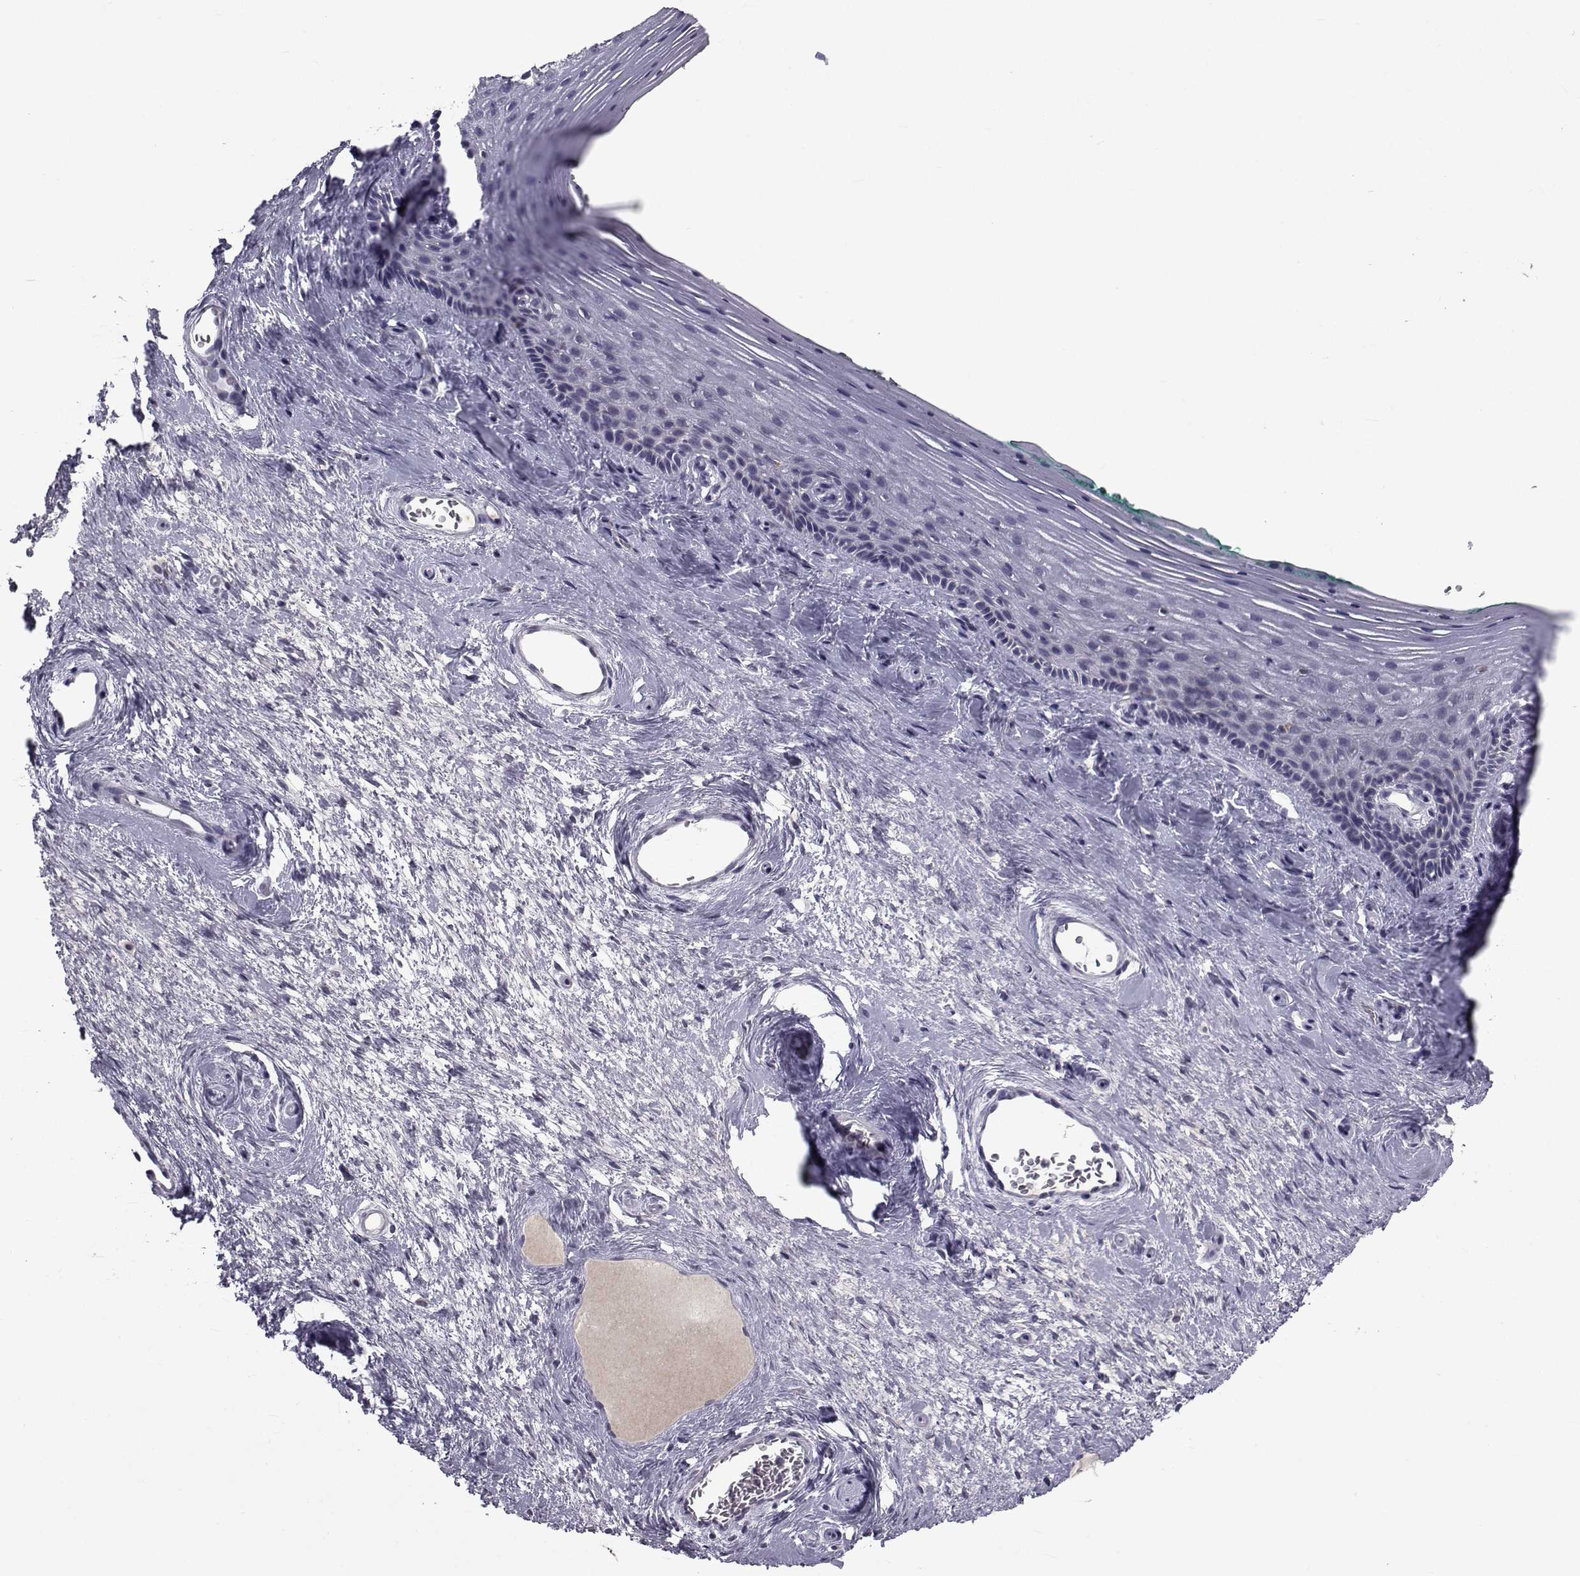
{"staining": {"intensity": "negative", "quantity": "none", "location": "none"}, "tissue": "vagina", "cell_type": "Squamous epithelial cells", "image_type": "normal", "snomed": [{"axis": "morphology", "description": "Normal tissue, NOS"}, {"axis": "topography", "description": "Vagina"}], "caption": "This is a histopathology image of immunohistochemistry (IHC) staining of unremarkable vagina, which shows no positivity in squamous epithelial cells.", "gene": "PAX2", "patient": {"sex": "female", "age": 45}}